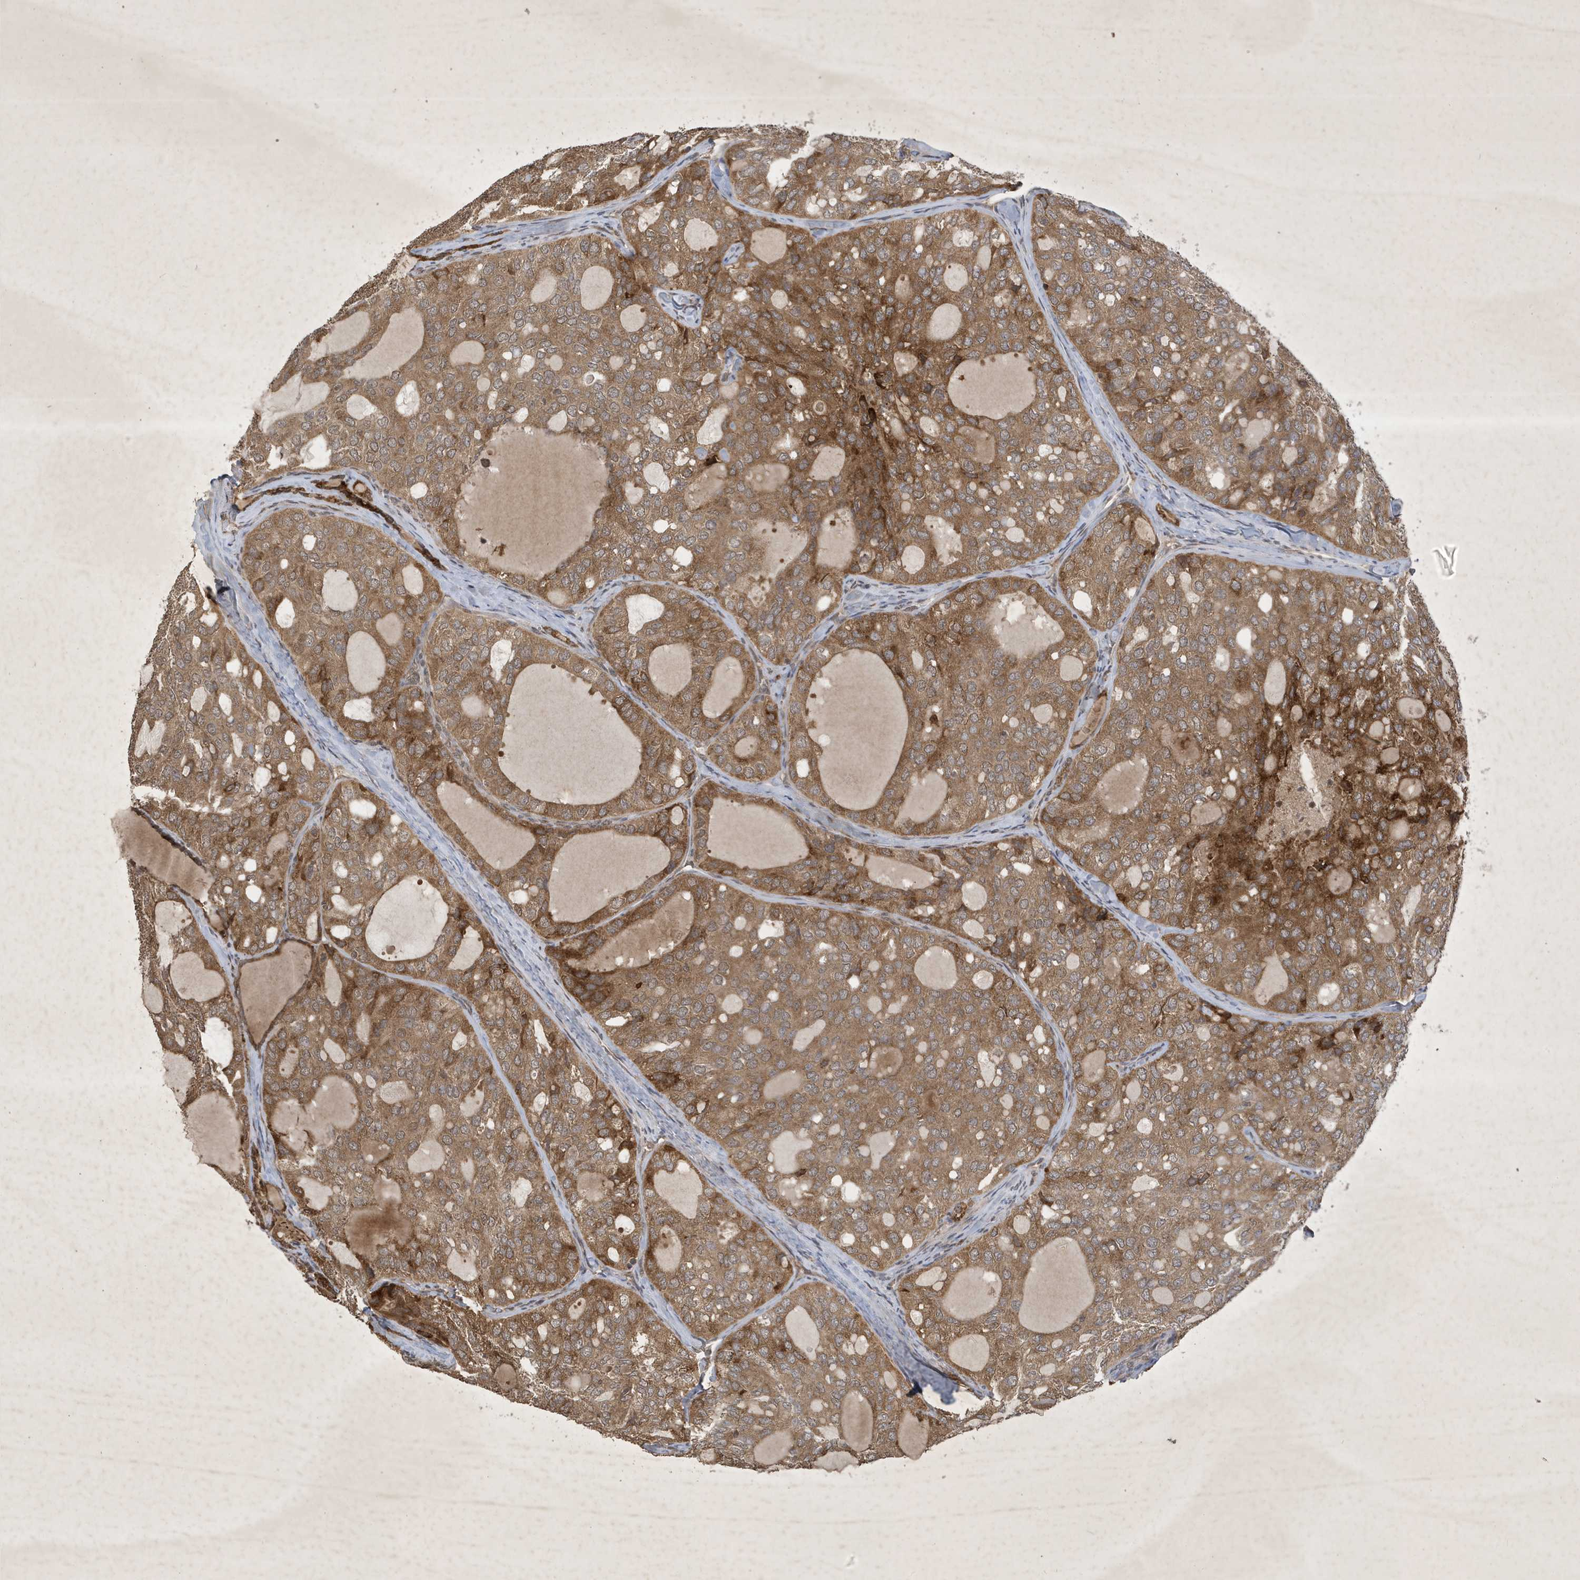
{"staining": {"intensity": "moderate", "quantity": ">75%", "location": "cytoplasmic/membranous"}, "tissue": "thyroid cancer", "cell_type": "Tumor cells", "image_type": "cancer", "snomed": [{"axis": "morphology", "description": "Follicular adenoma carcinoma, NOS"}, {"axis": "topography", "description": "Thyroid gland"}], "caption": "A brown stain highlights moderate cytoplasmic/membranous staining of a protein in thyroid cancer (follicular adenoma carcinoma) tumor cells.", "gene": "STX10", "patient": {"sex": "male", "age": 75}}